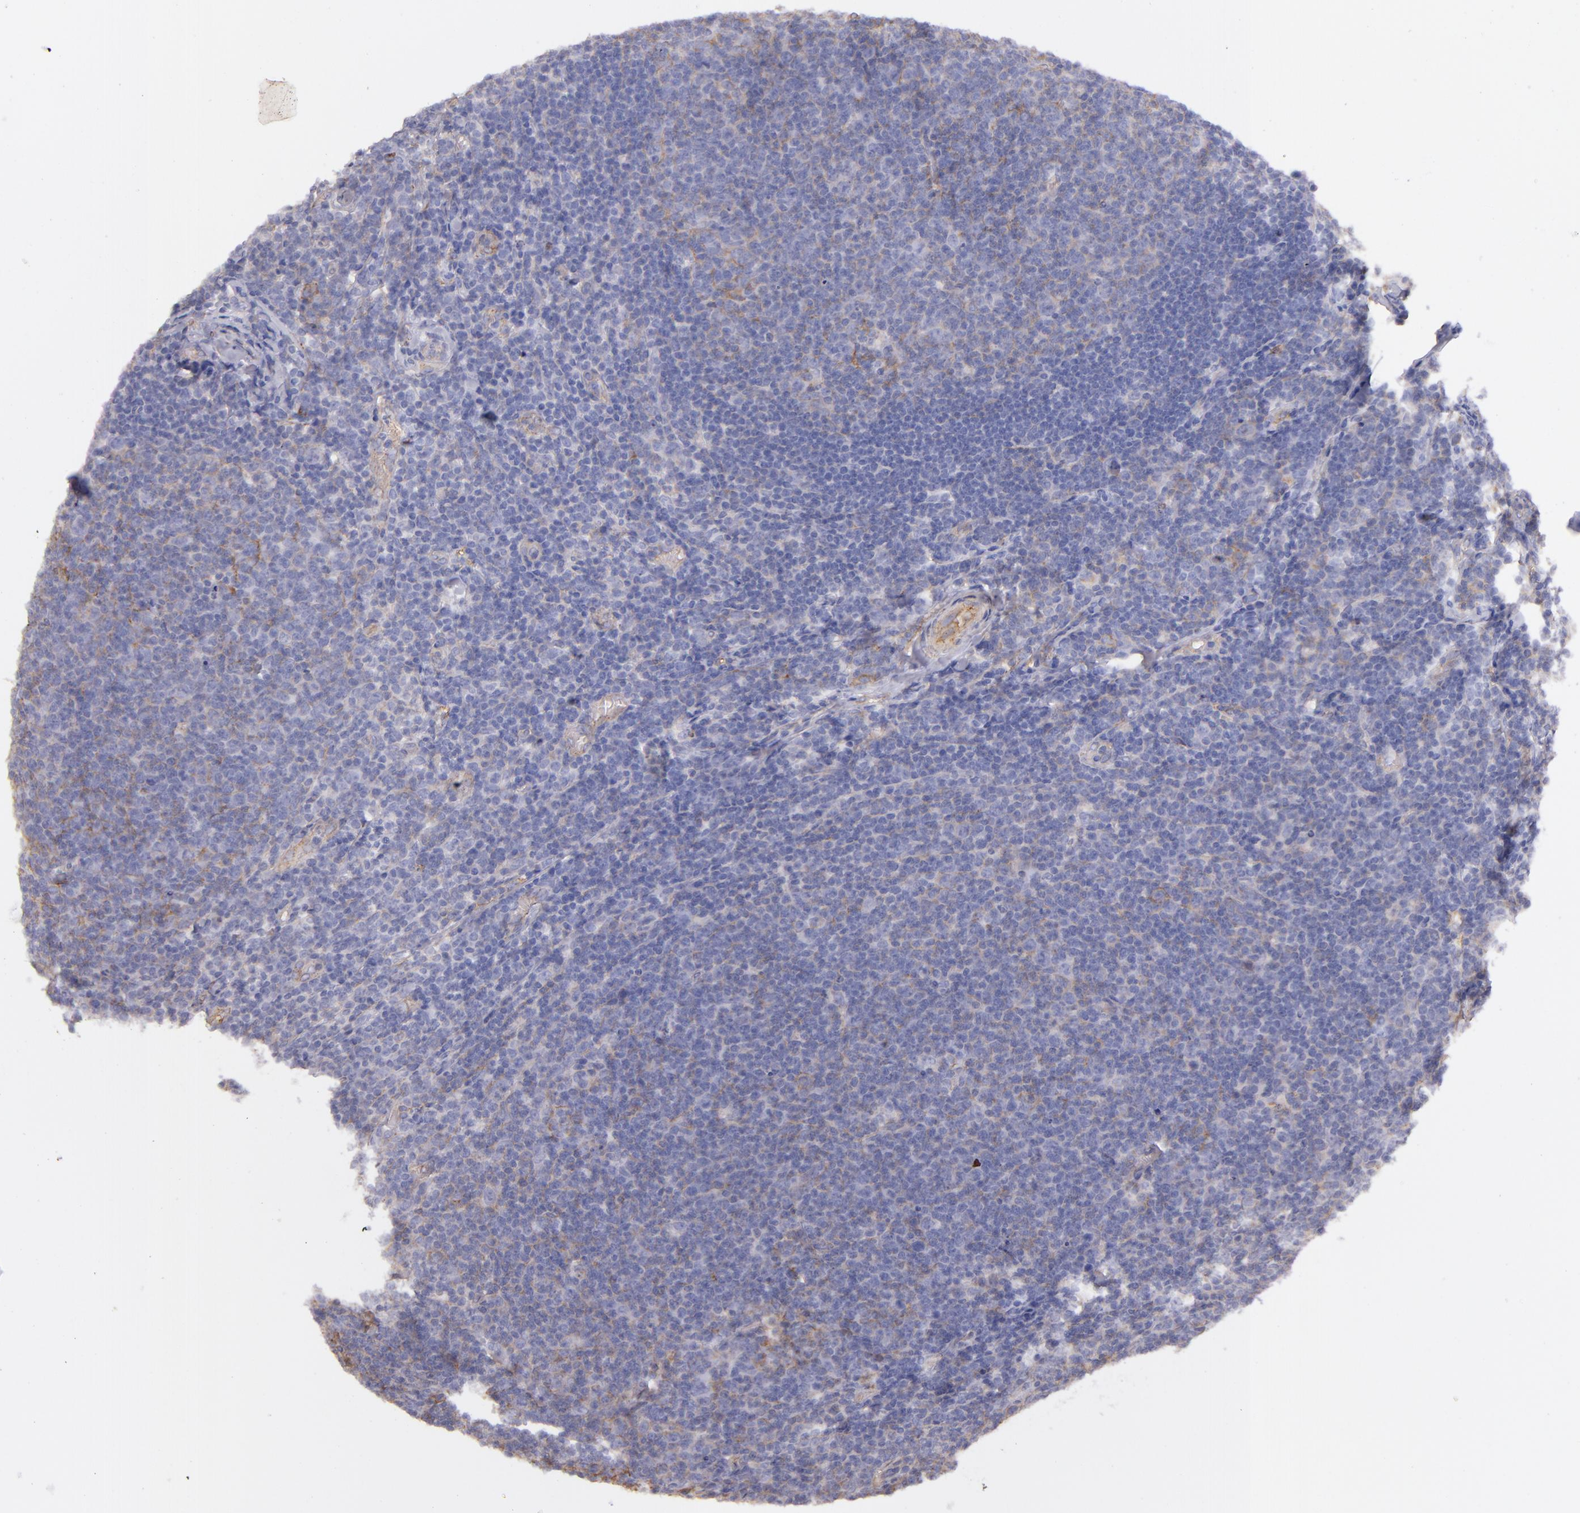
{"staining": {"intensity": "weak", "quantity": "<25%", "location": "cytoplasmic/membranous"}, "tissue": "lymphoma", "cell_type": "Tumor cells", "image_type": "cancer", "snomed": [{"axis": "morphology", "description": "Malignant lymphoma, non-Hodgkin's type, Low grade"}, {"axis": "topography", "description": "Lymph node"}], "caption": "DAB (3,3'-diaminobenzidine) immunohistochemical staining of lymphoma shows no significant expression in tumor cells. Nuclei are stained in blue.", "gene": "CD151", "patient": {"sex": "male", "age": 74}}